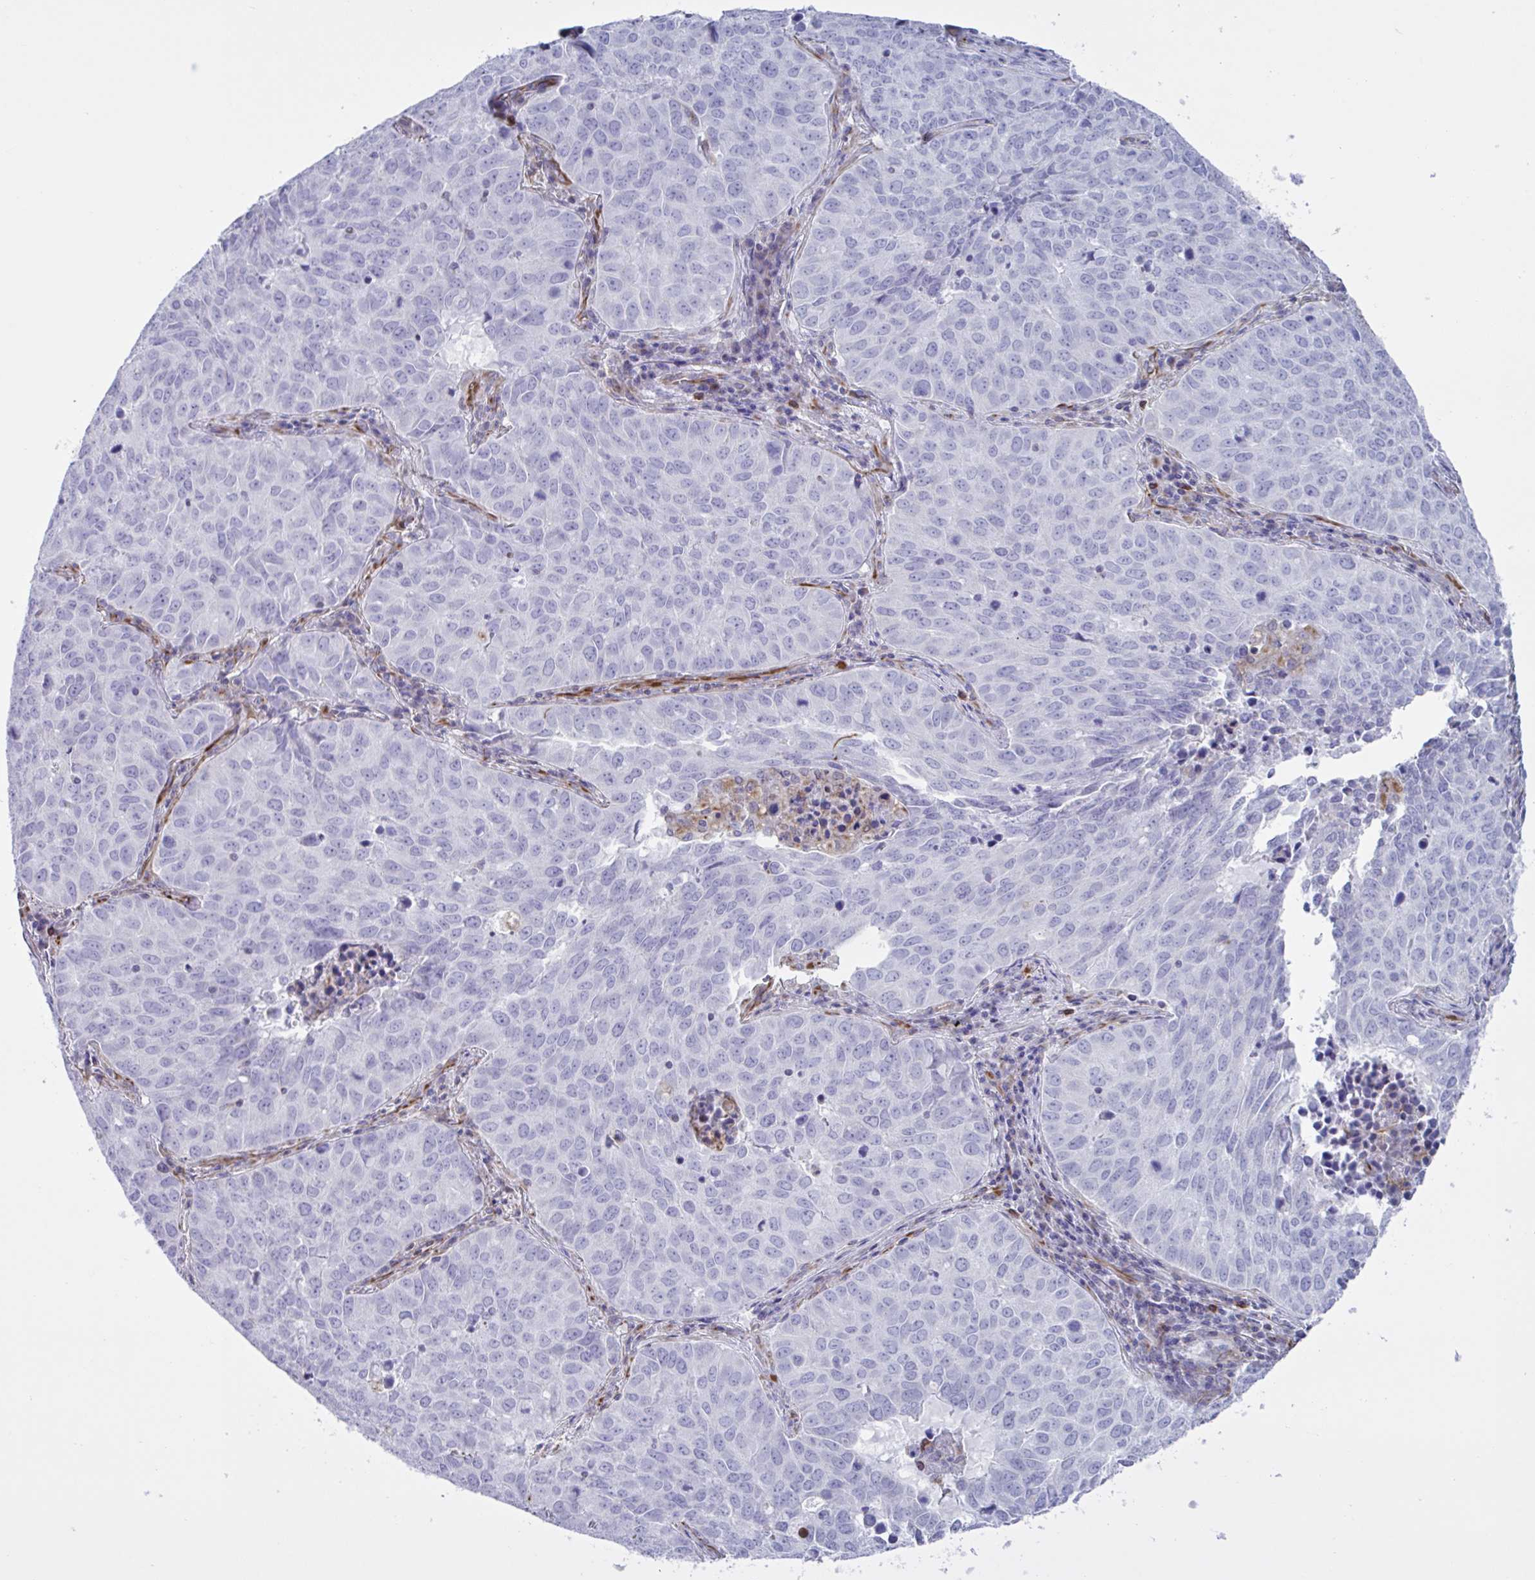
{"staining": {"intensity": "negative", "quantity": "none", "location": "none"}, "tissue": "lung cancer", "cell_type": "Tumor cells", "image_type": "cancer", "snomed": [{"axis": "morphology", "description": "Adenocarcinoma, NOS"}, {"axis": "topography", "description": "Lung"}], "caption": "High magnification brightfield microscopy of lung cancer stained with DAB (3,3'-diaminobenzidine) (brown) and counterstained with hematoxylin (blue): tumor cells show no significant staining.", "gene": "TMEM86B", "patient": {"sex": "female", "age": 50}}